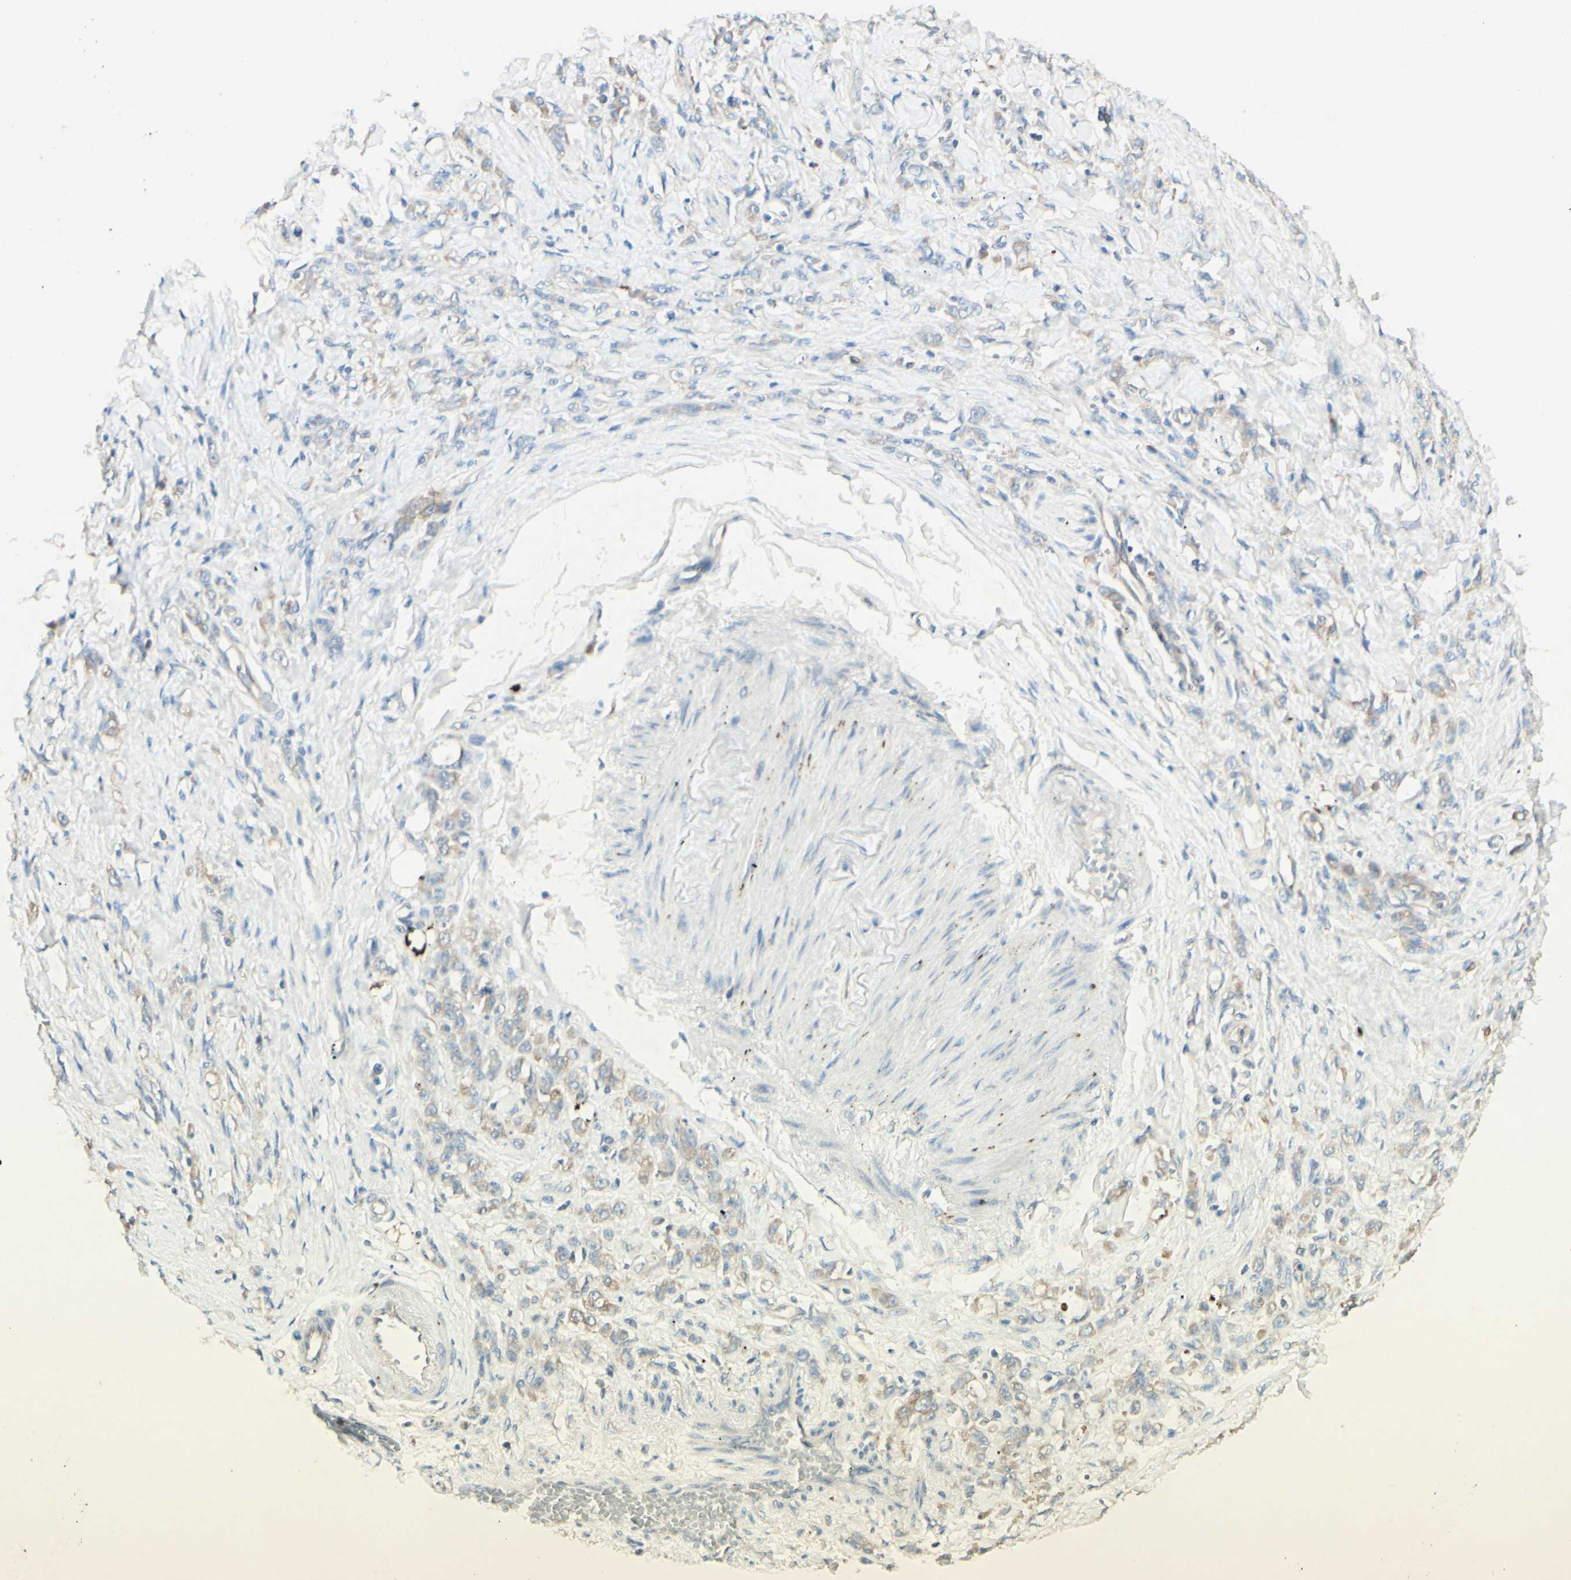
{"staining": {"intensity": "weak", "quantity": ">75%", "location": "cytoplasmic/membranous"}, "tissue": "stomach cancer", "cell_type": "Tumor cells", "image_type": "cancer", "snomed": [{"axis": "morphology", "description": "Adenocarcinoma, NOS"}, {"axis": "topography", "description": "Stomach"}], "caption": "Tumor cells reveal low levels of weak cytoplasmic/membranous positivity in approximately >75% of cells in adenocarcinoma (stomach).", "gene": "MTM1", "patient": {"sex": "male", "age": 82}}